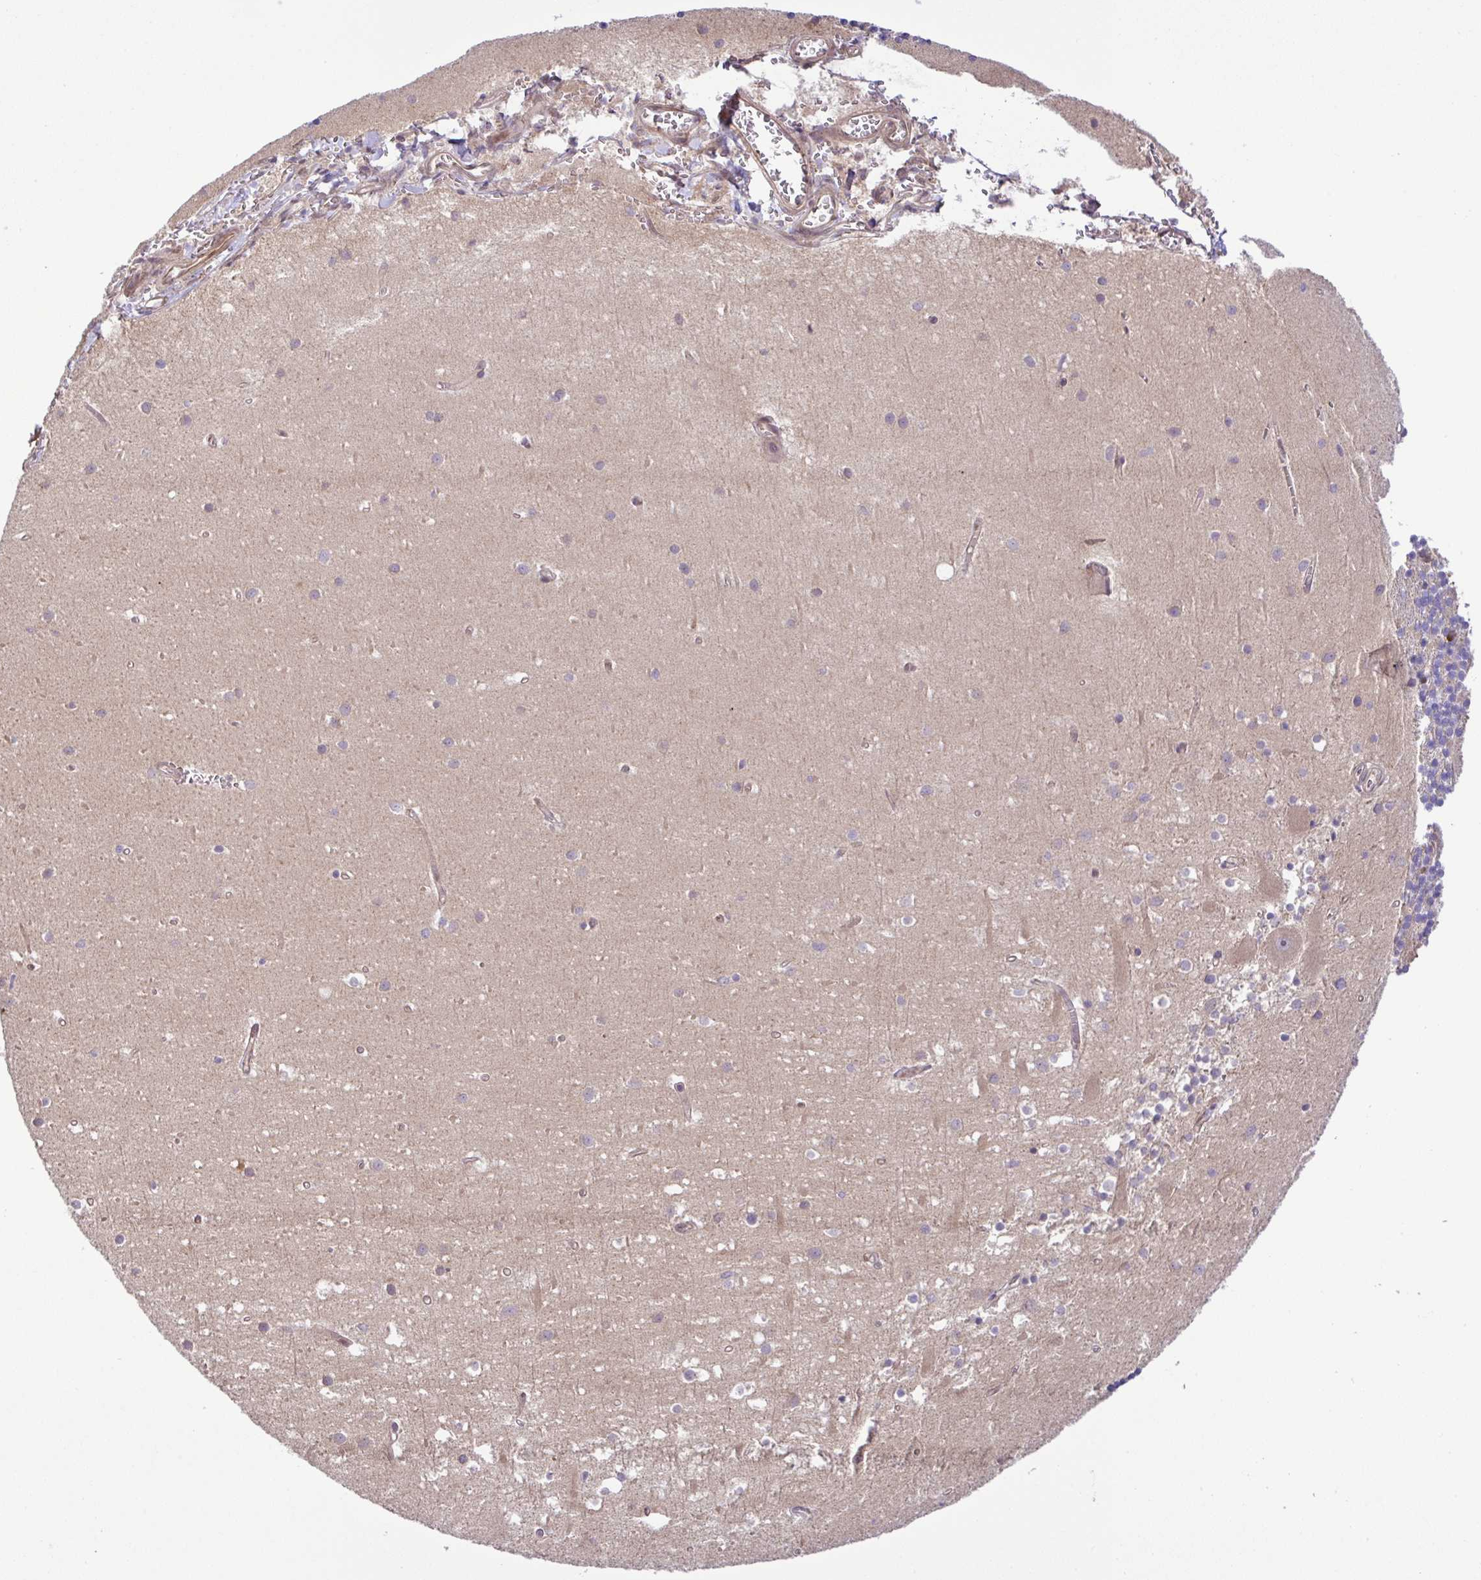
{"staining": {"intensity": "moderate", "quantity": "<25%", "location": "cytoplasmic/membranous"}, "tissue": "cerebellum", "cell_type": "Cells in granular layer", "image_type": "normal", "snomed": [{"axis": "morphology", "description": "Normal tissue, NOS"}, {"axis": "topography", "description": "Cerebellum"}], "caption": "Protein expression analysis of benign human cerebellum reveals moderate cytoplasmic/membranous positivity in about <25% of cells in granular layer. (IHC, brightfield microscopy, high magnification).", "gene": "UBE4A", "patient": {"sex": "male", "age": 54}}